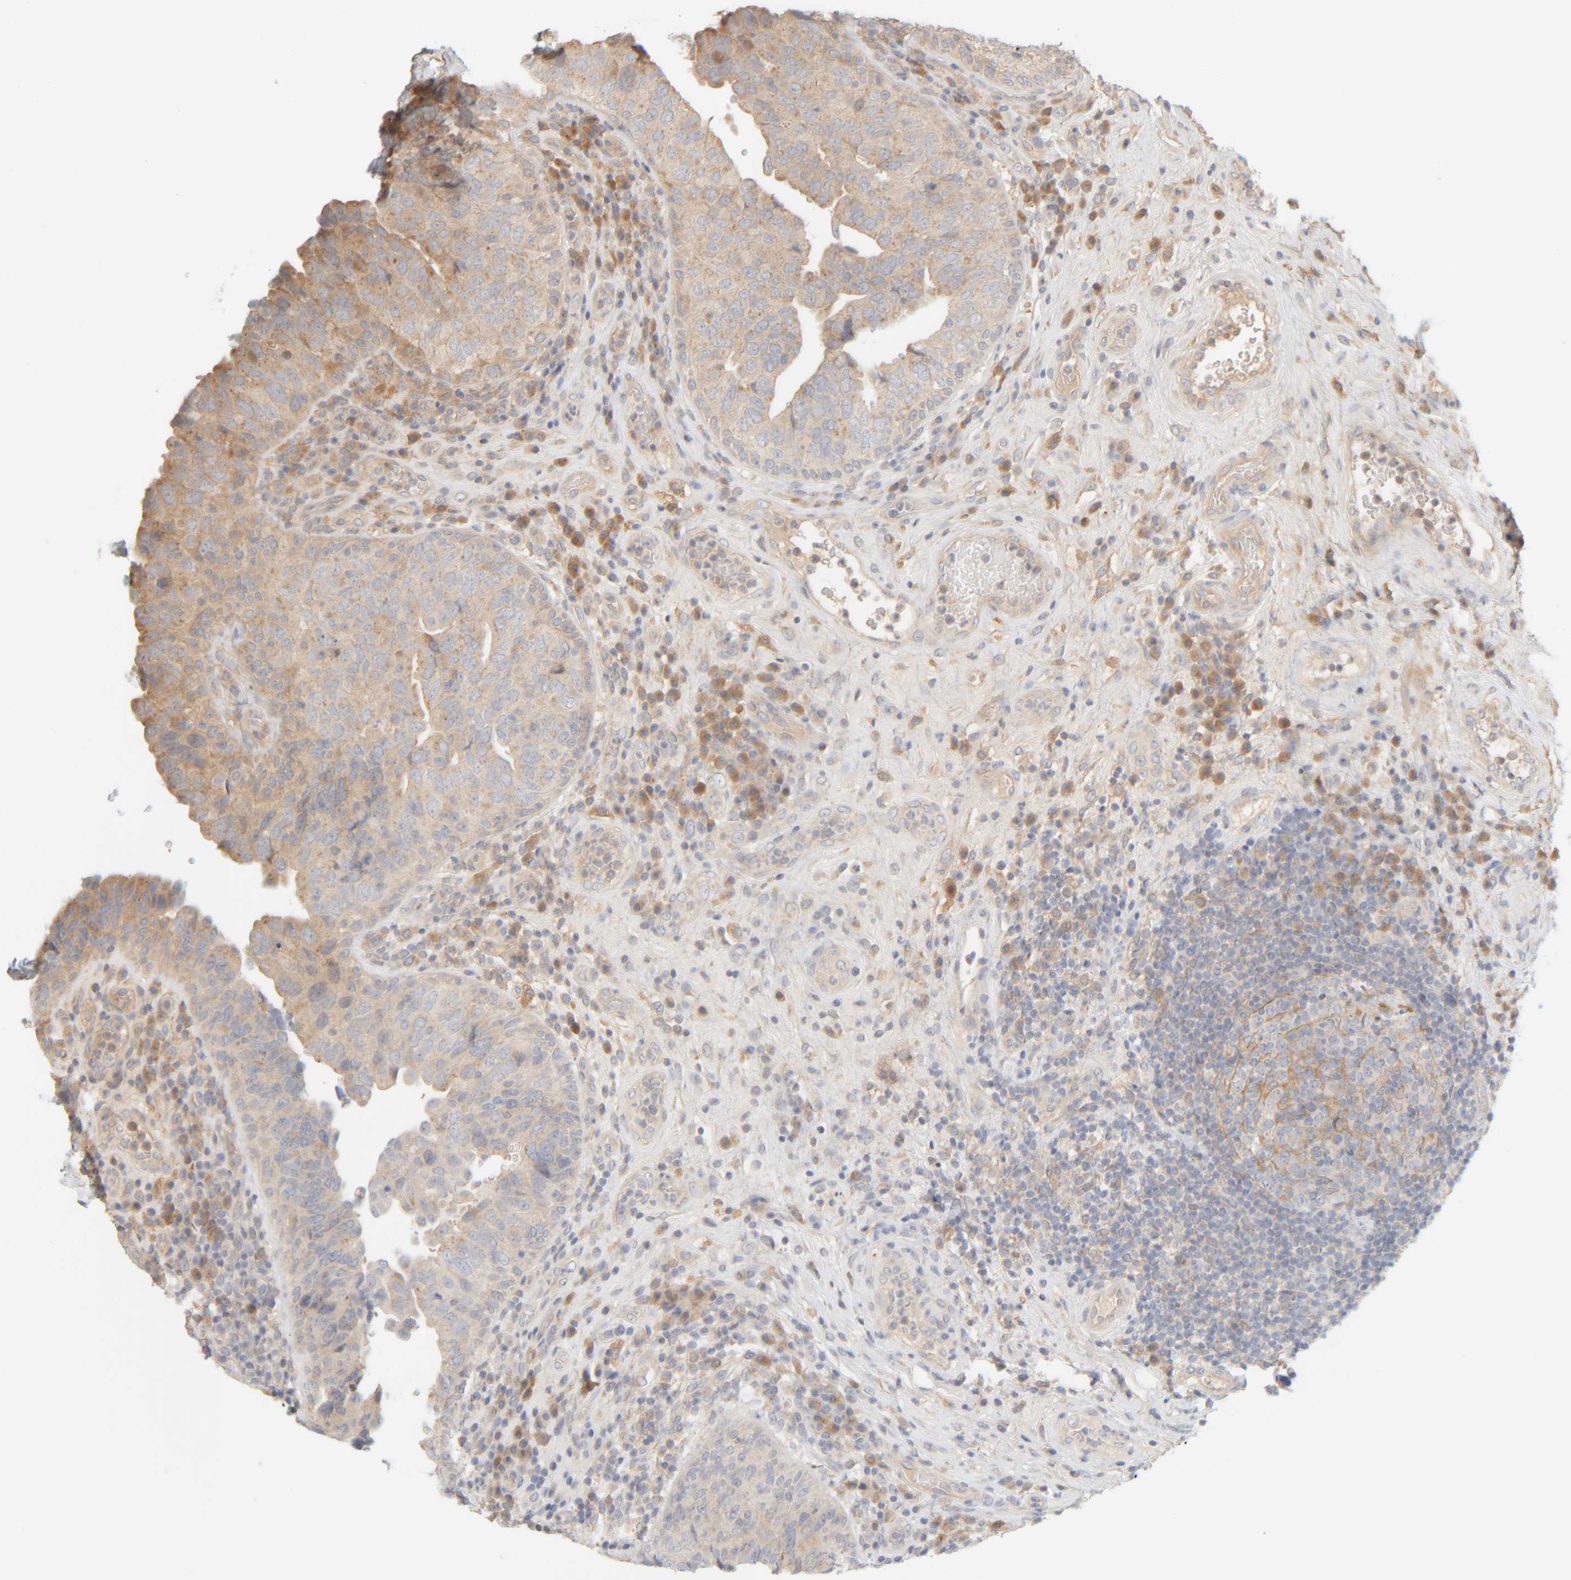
{"staining": {"intensity": "weak", "quantity": "<25%", "location": "cytoplasmic/membranous"}, "tissue": "urothelial cancer", "cell_type": "Tumor cells", "image_type": "cancer", "snomed": [{"axis": "morphology", "description": "Urothelial carcinoma, High grade"}, {"axis": "topography", "description": "Urinary bladder"}], "caption": "This is a micrograph of immunohistochemistry (IHC) staining of high-grade urothelial carcinoma, which shows no expression in tumor cells.", "gene": "TMEM192", "patient": {"sex": "female", "age": 82}}